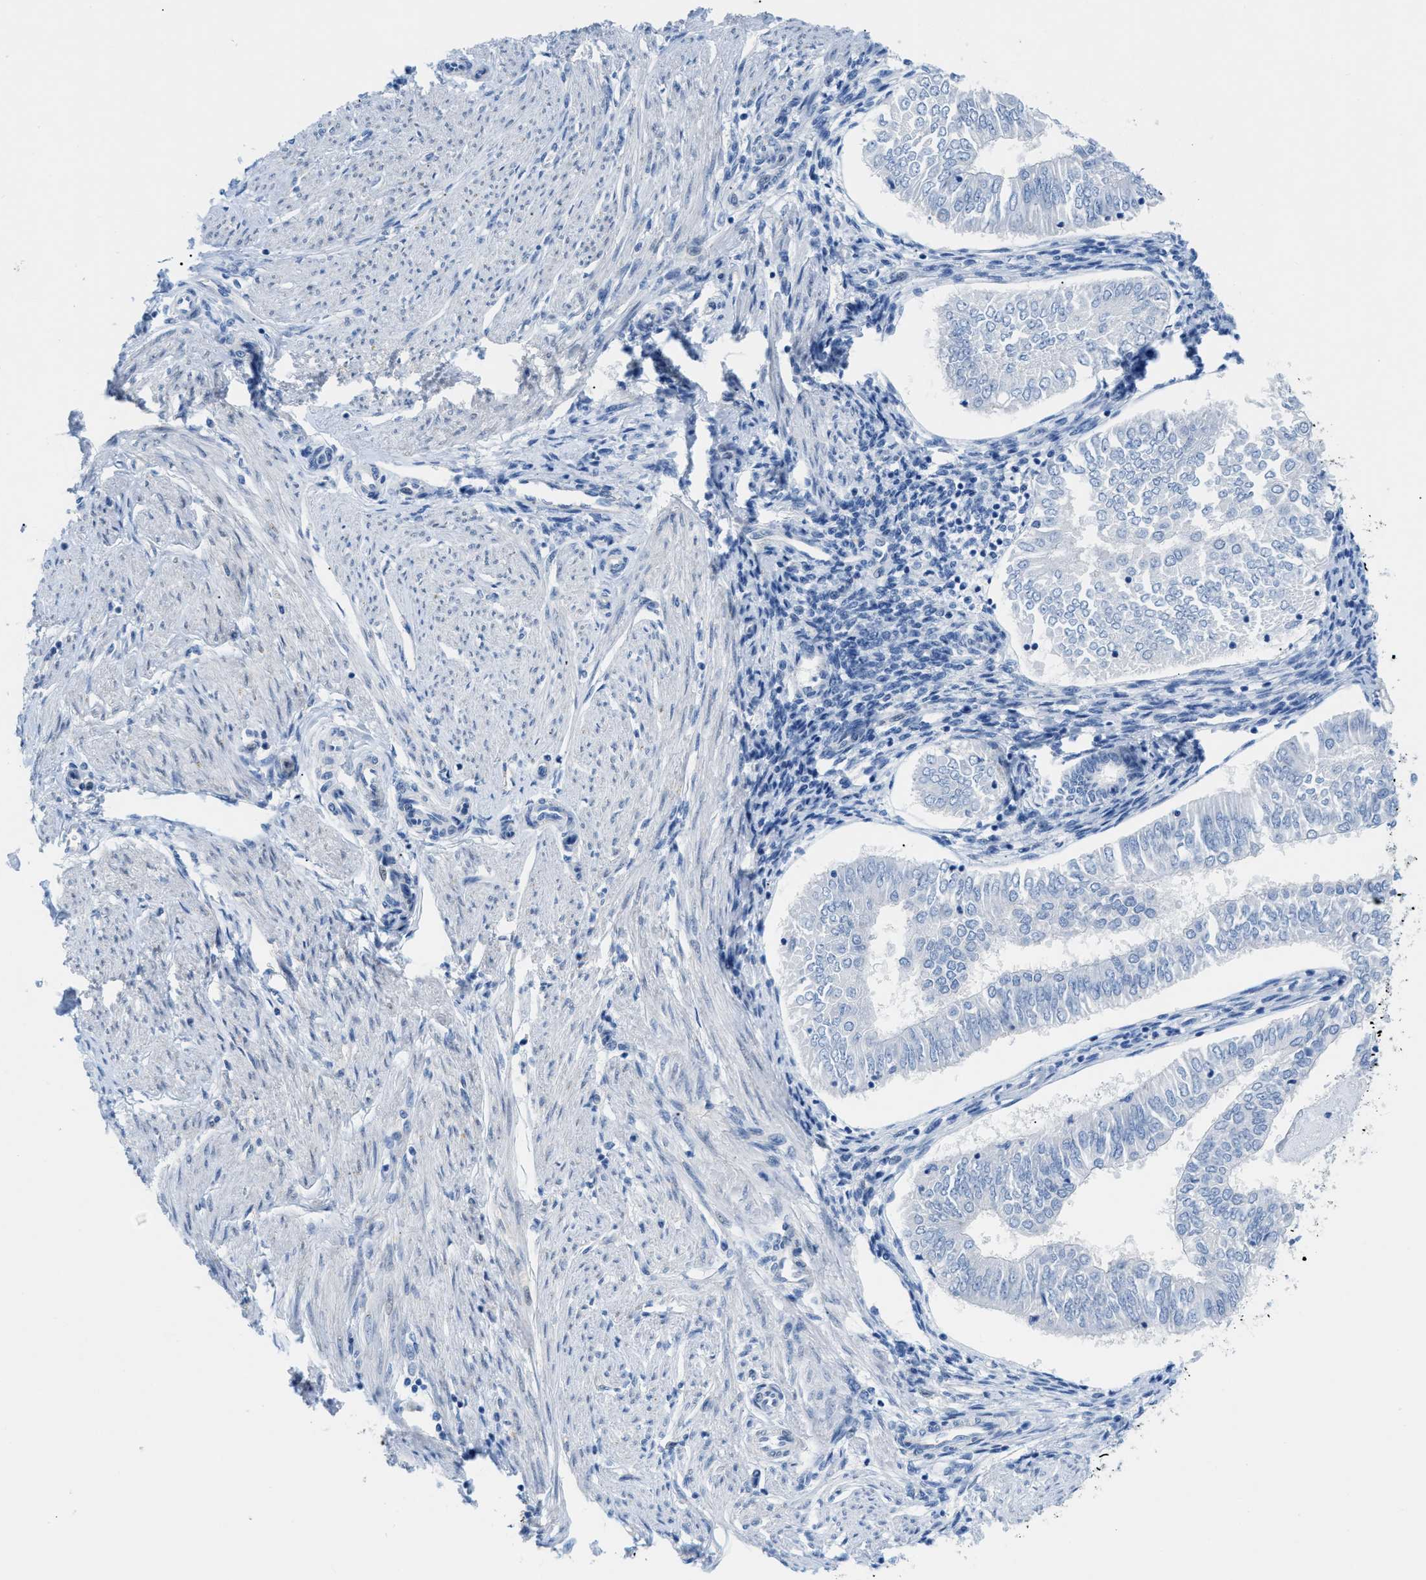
{"staining": {"intensity": "negative", "quantity": "none", "location": "none"}, "tissue": "endometrial cancer", "cell_type": "Tumor cells", "image_type": "cancer", "snomed": [{"axis": "morphology", "description": "Adenocarcinoma, NOS"}, {"axis": "topography", "description": "Endometrium"}], "caption": "Immunohistochemistry (IHC) micrograph of neoplastic tissue: endometrial cancer stained with DAB (3,3'-diaminobenzidine) displays no significant protein staining in tumor cells.", "gene": "FDCSP", "patient": {"sex": "female", "age": 53}}